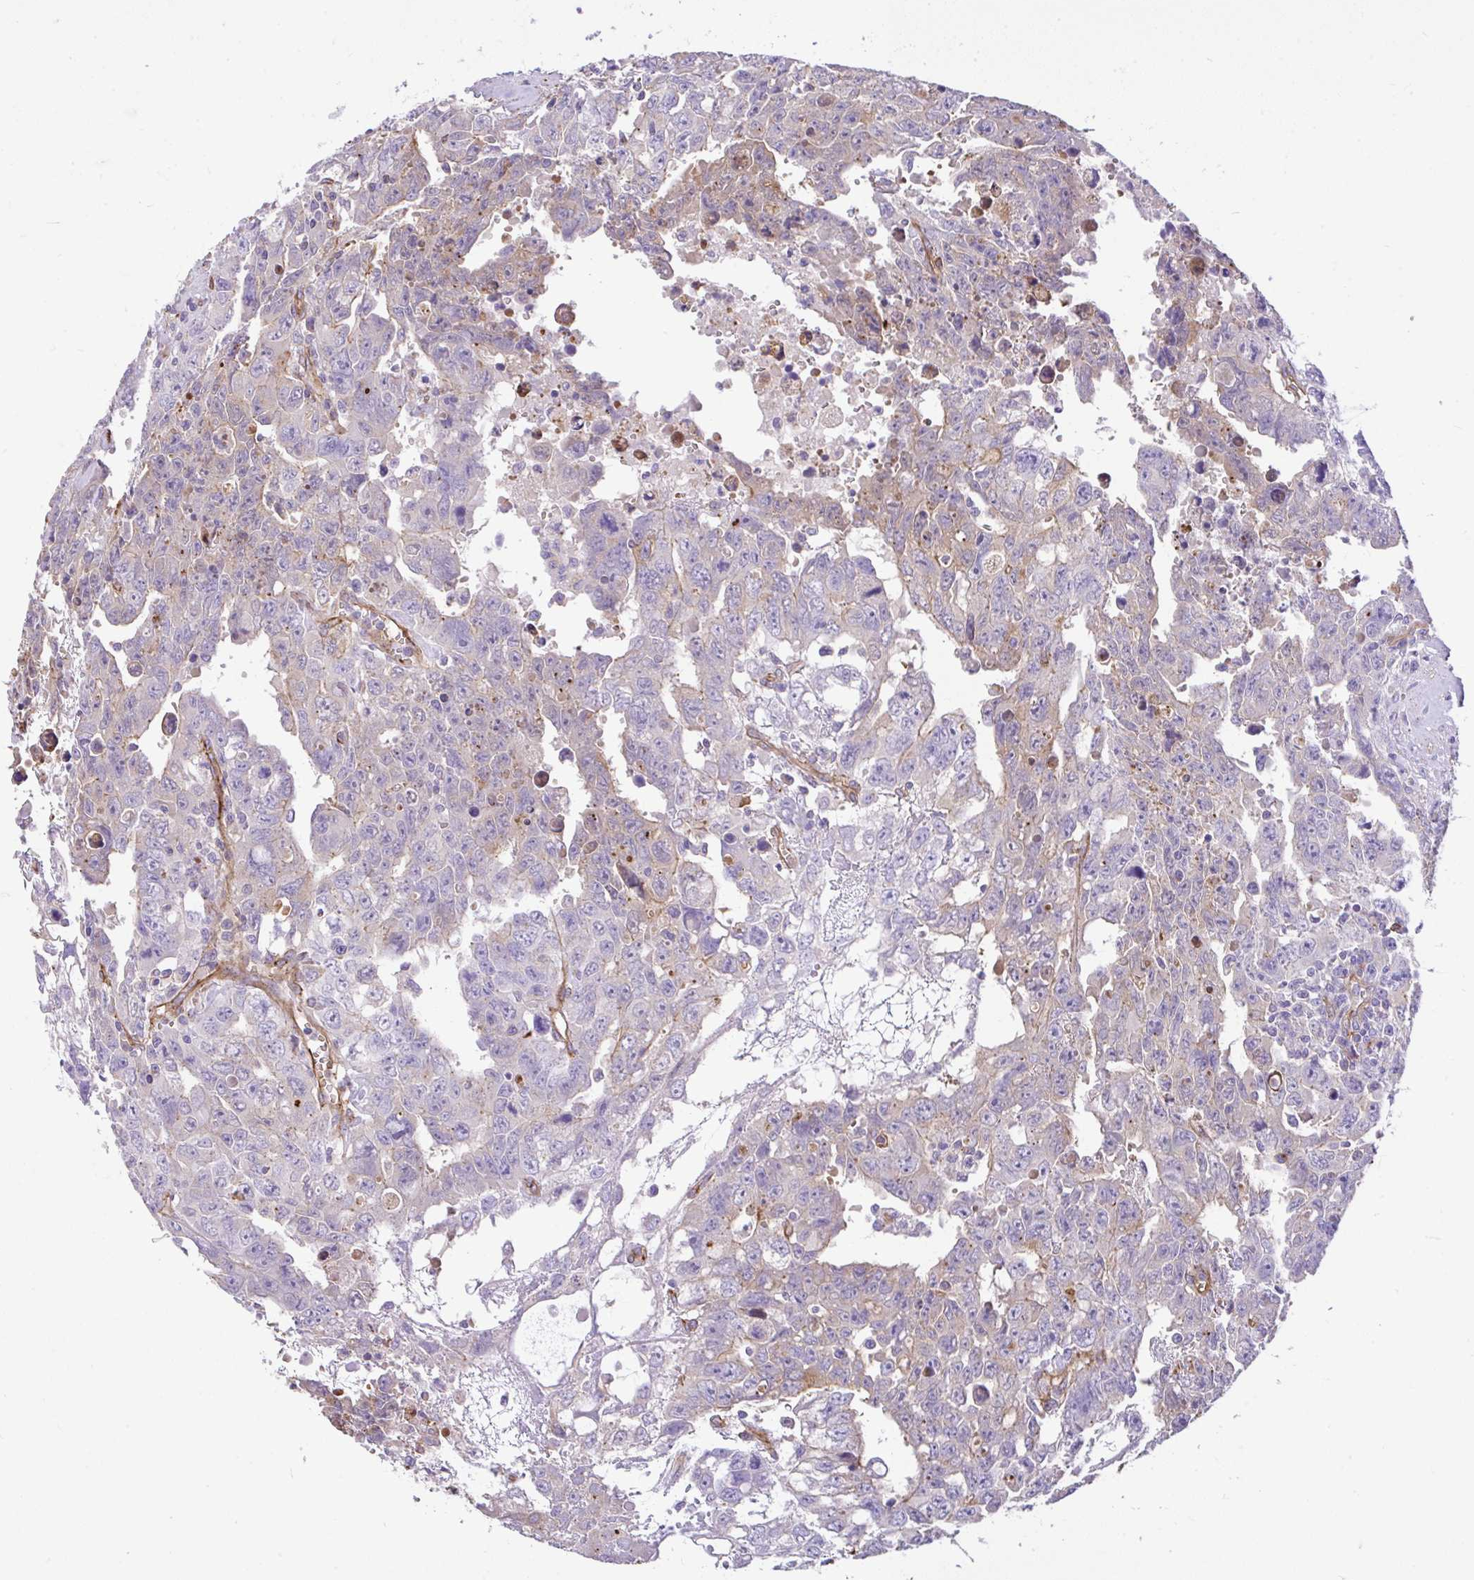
{"staining": {"intensity": "negative", "quantity": "none", "location": "none"}, "tissue": "testis cancer", "cell_type": "Tumor cells", "image_type": "cancer", "snomed": [{"axis": "morphology", "description": "Carcinoma, Embryonal, NOS"}, {"axis": "topography", "description": "Testis"}], "caption": "An immunohistochemistry histopathology image of testis embryonal carcinoma is shown. There is no staining in tumor cells of testis embryonal carcinoma. (Stains: DAB immunohistochemistry with hematoxylin counter stain, Microscopy: brightfield microscopy at high magnification).", "gene": "PTPRK", "patient": {"sex": "male", "age": 24}}